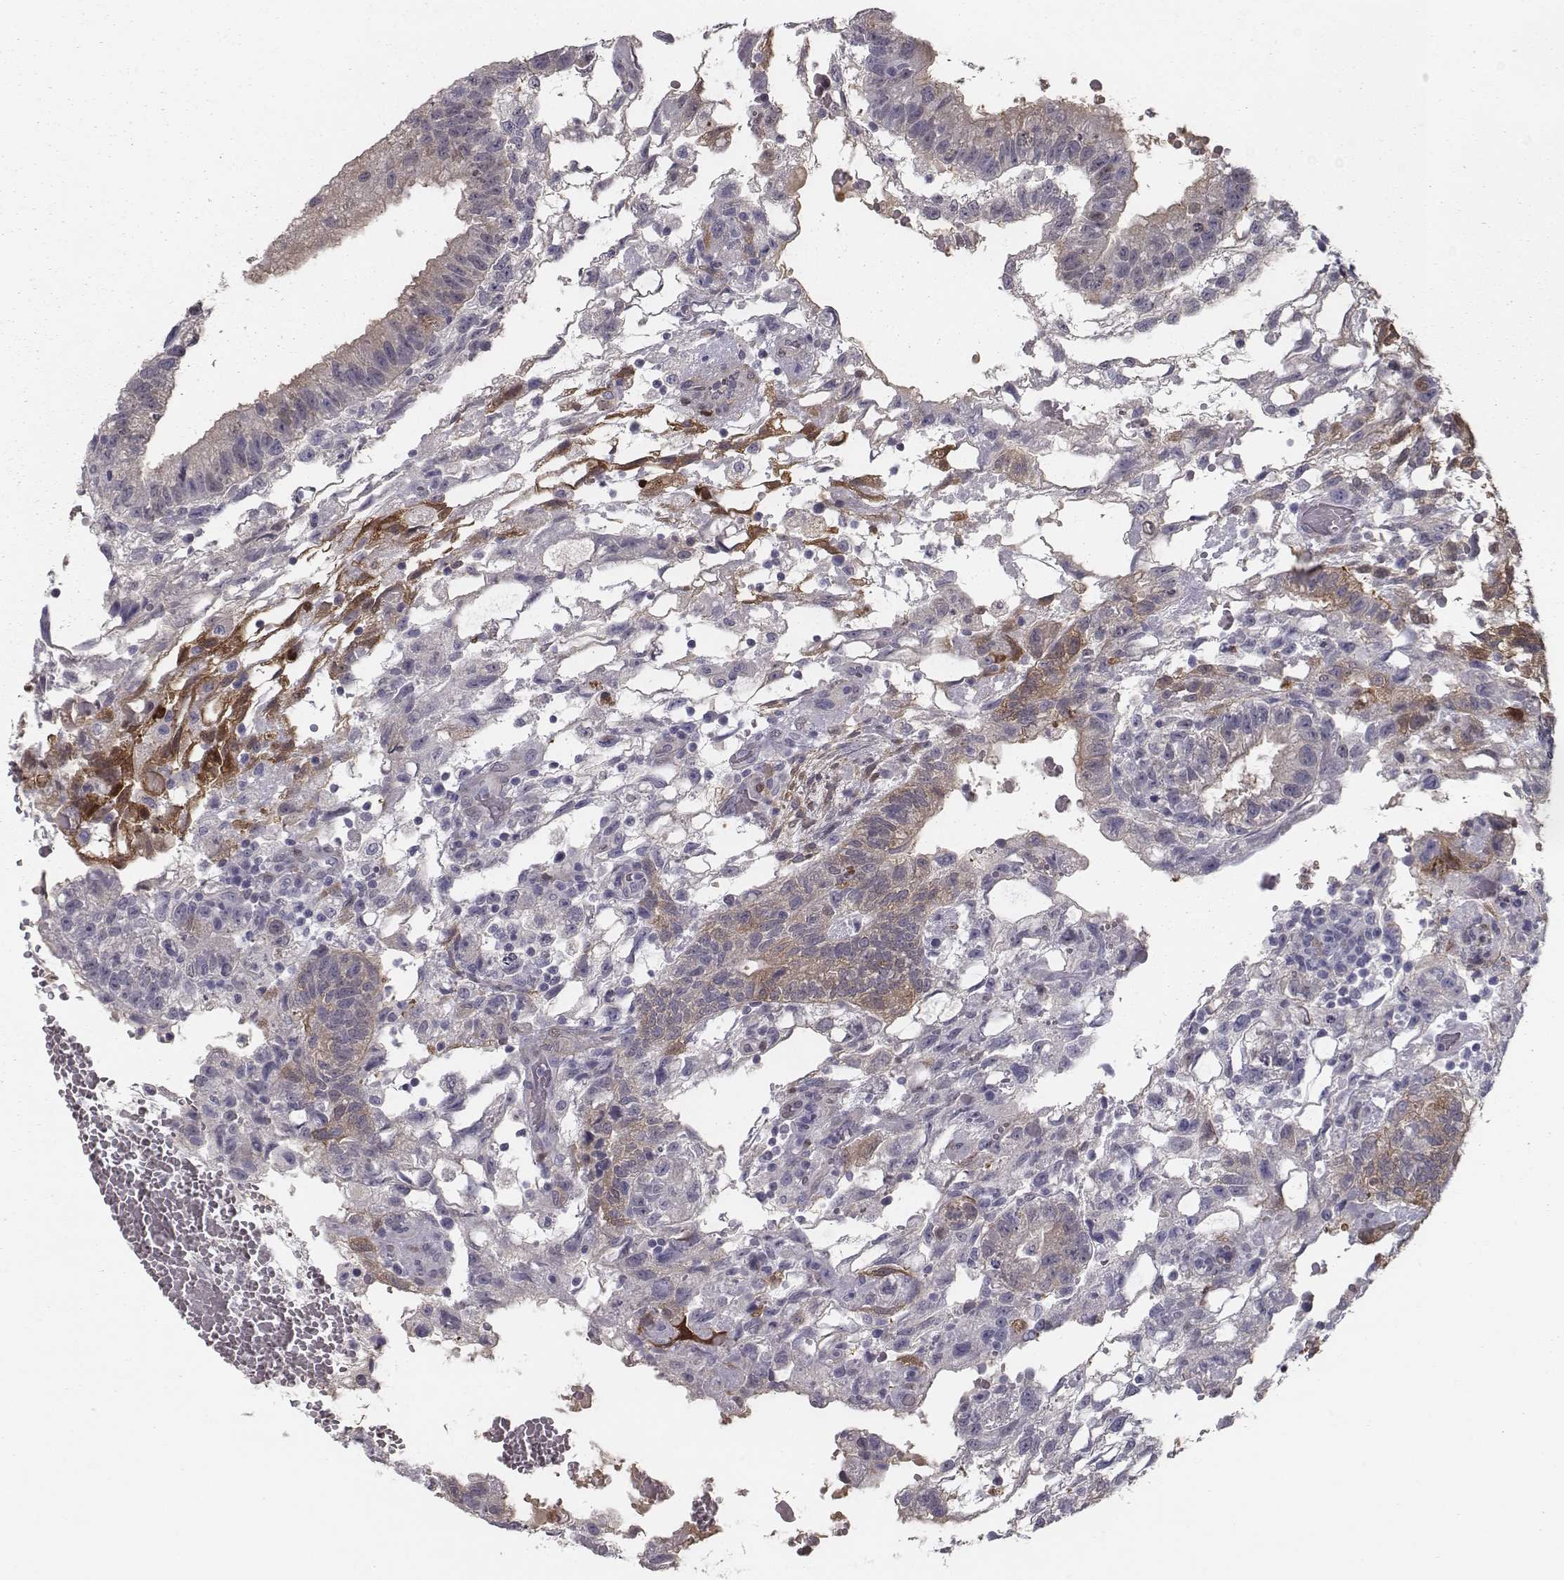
{"staining": {"intensity": "weak", "quantity": "<25%", "location": "cytoplasmic/membranous"}, "tissue": "testis cancer", "cell_type": "Tumor cells", "image_type": "cancer", "snomed": [{"axis": "morphology", "description": "Carcinoma, Embryonal, NOS"}, {"axis": "topography", "description": "Testis"}], "caption": "This is a histopathology image of immunohistochemistry (IHC) staining of testis cancer, which shows no staining in tumor cells.", "gene": "ISYNA1", "patient": {"sex": "male", "age": 32}}